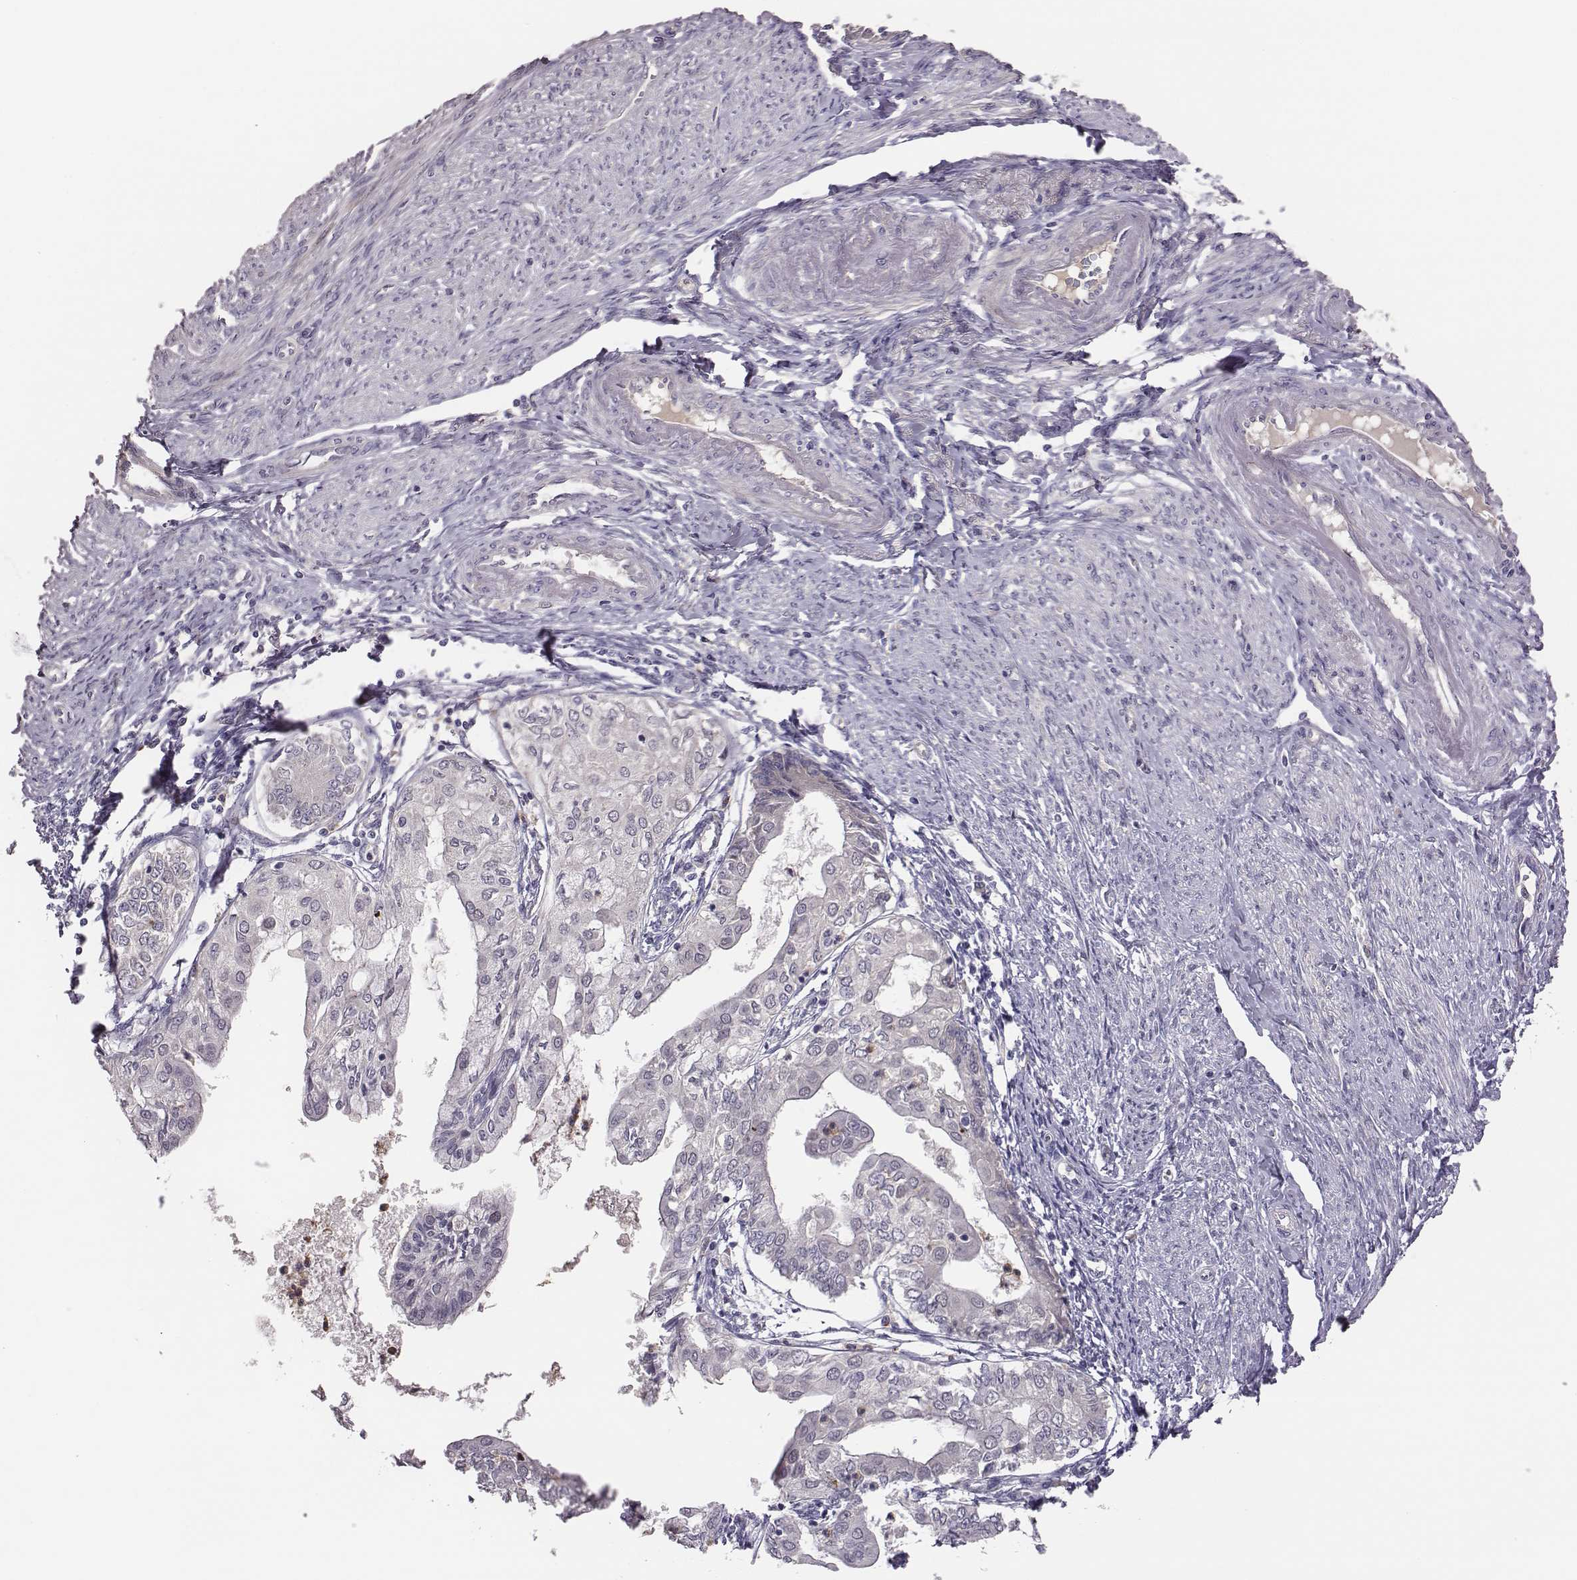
{"staining": {"intensity": "negative", "quantity": "none", "location": "none"}, "tissue": "endometrial cancer", "cell_type": "Tumor cells", "image_type": "cancer", "snomed": [{"axis": "morphology", "description": "Adenocarcinoma, NOS"}, {"axis": "topography", "description": "Endometrium"}], "caption": "This photomicrograph is of endometrial cancer (adenocarcinoma) stained with IHC to label a protein in brown with the nuclei are counter-stained blue. There is no expression in tumor cells.", "gene": "KMO", "patient": {"sex": "female", "age": 68}}